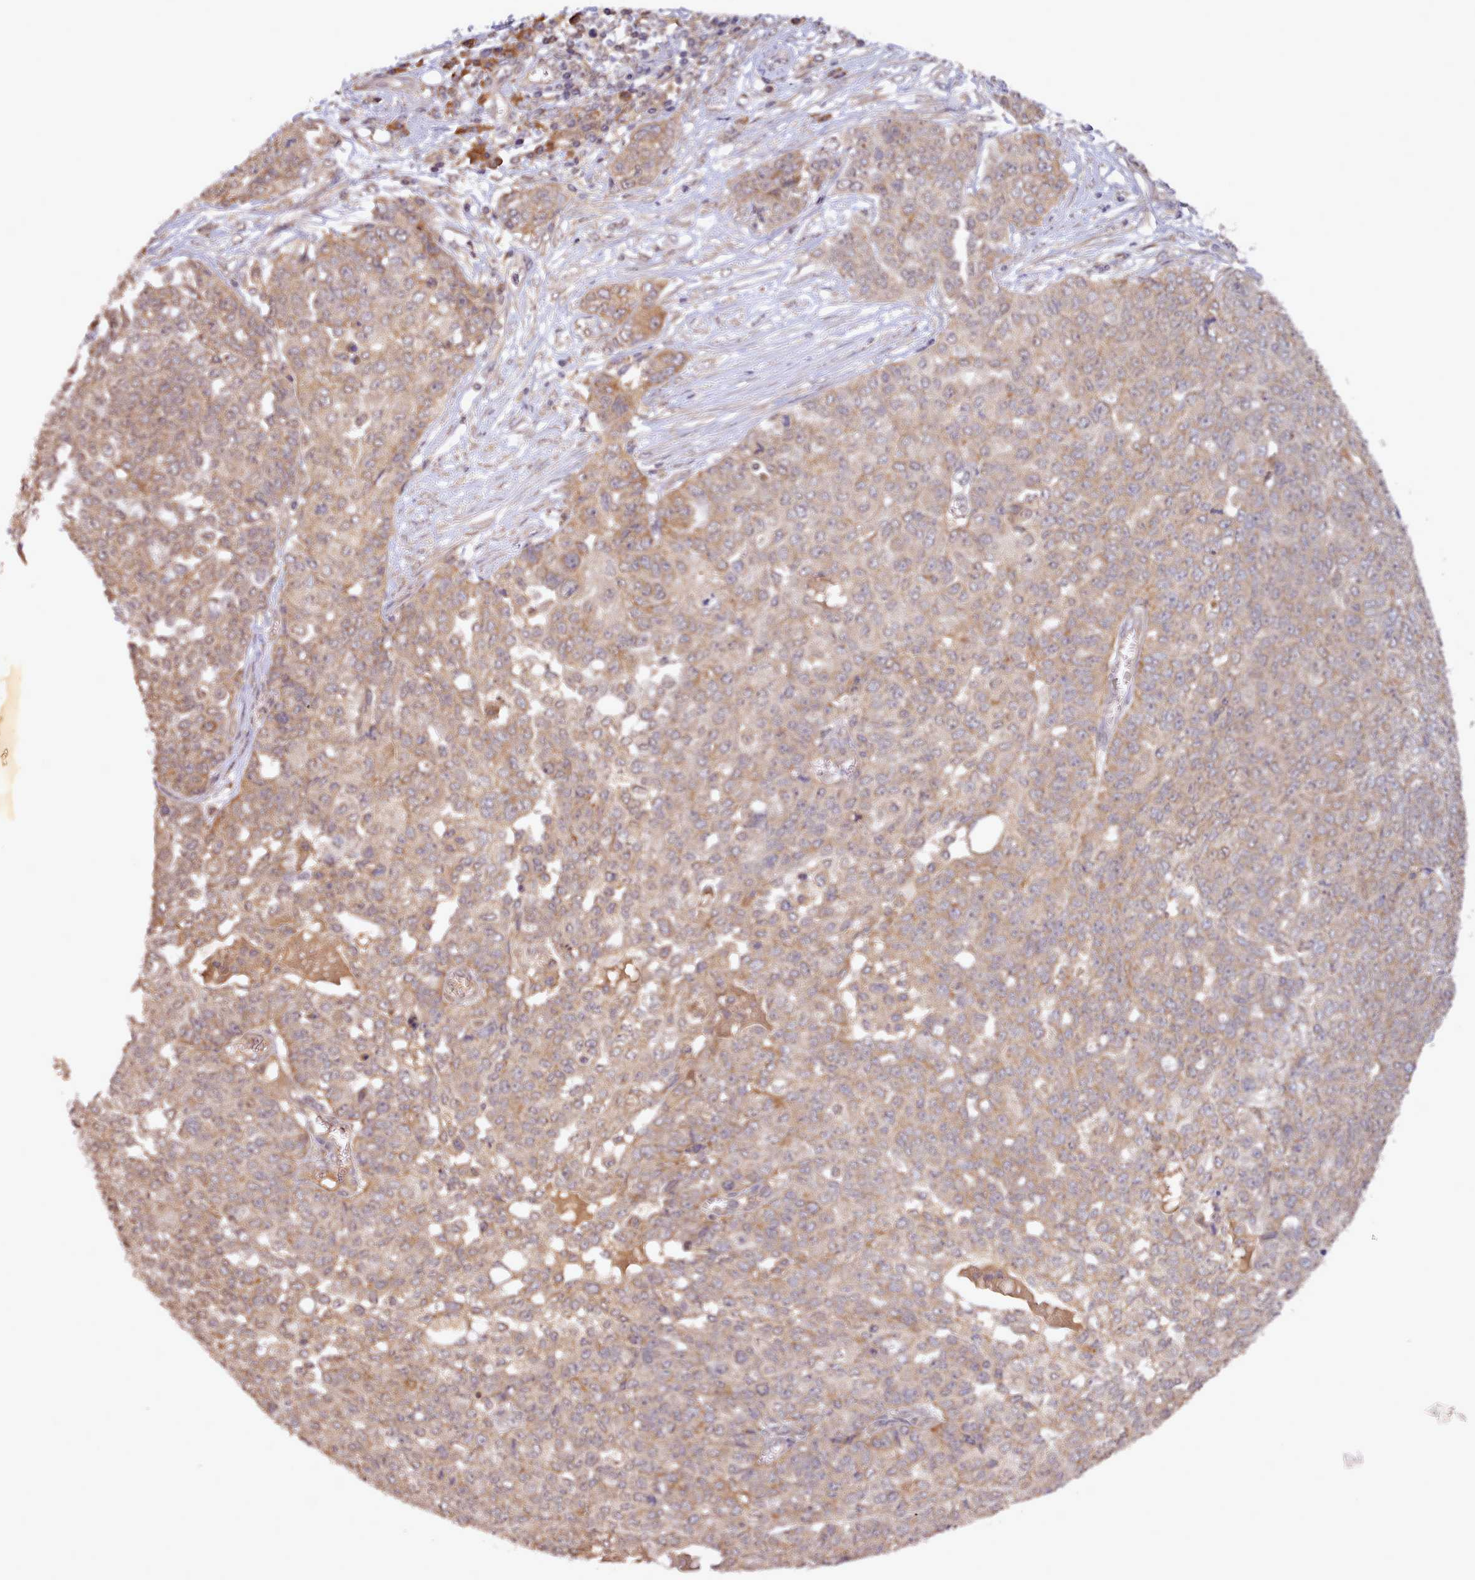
{"staining": {"intensity": "weak", "quantity": ">75%", "location": "cytoplasmic/membranous,nuclear"}, "tissue": "ovarian cancer", "cell_type": "Tumor cells", "image_type": "cancer", "snomed": [{"axis": "morphology", "description": "Cystadenocarcinoma, serous, NOS"}, {"axis": "topography", "description": "Soft tissue"}, {"axis": "topography", "description": "Ovary"}], "caption": "This image shows serous cystadenocarcinoma (ovarian) stained with immunohistochemistry to label a protein in brown. The cytoplasmic/membranous and nuclear of tumor cells show weak positivity for the protein. Nuclei are counter-stained blue.", "gene": "PIP4P1", "patient": {"sex": "female", "age": 57}}